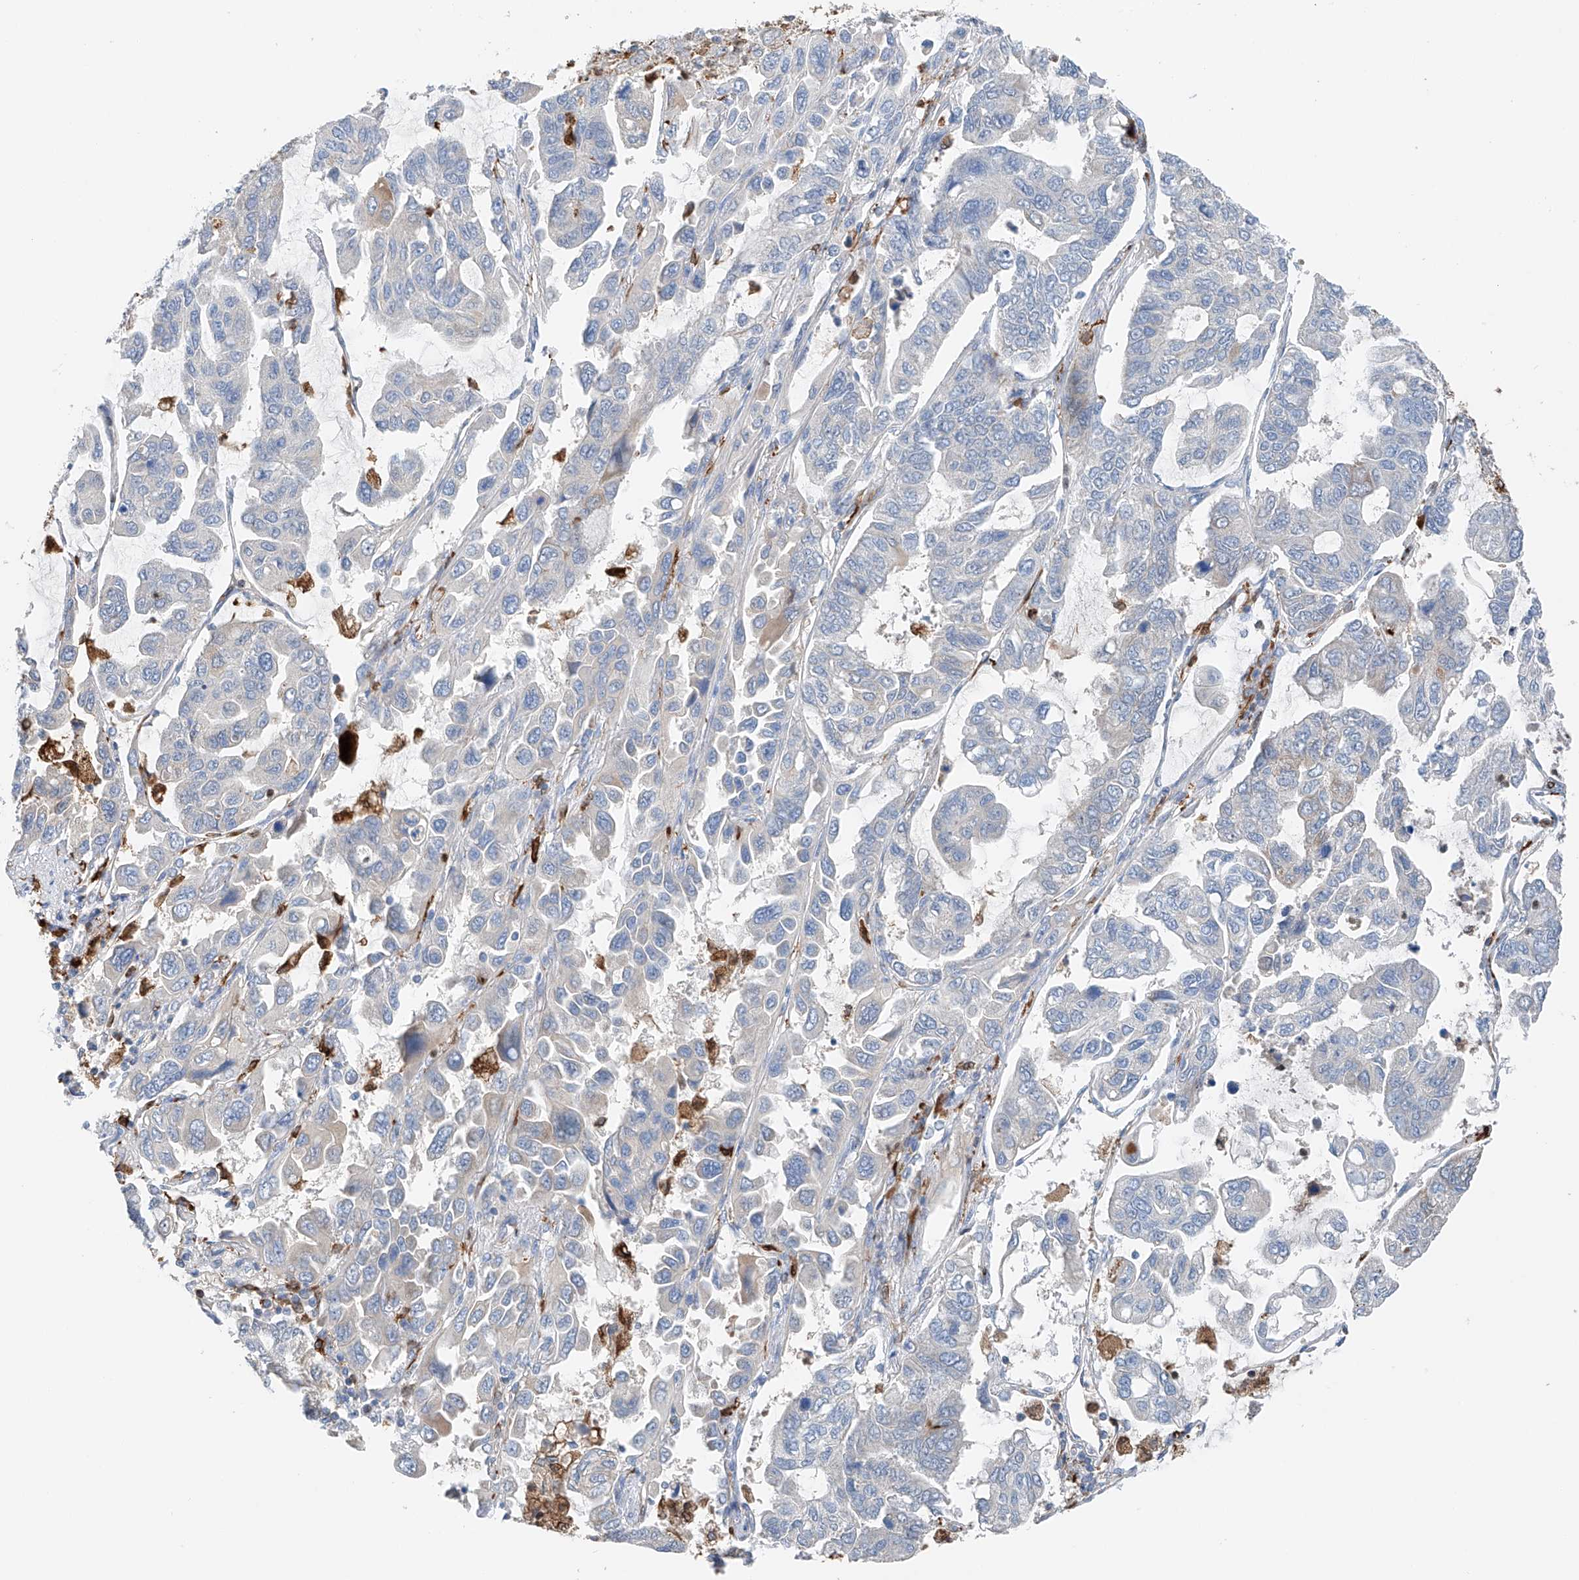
{"staining": {"intensity": "moderate", "quantity": "<25%", "location": "cytoplasmic/membranous"}, "tissue": "lung cancer", "cell_type": "Tumor cells", "image_type": "cancer", "snomed": [{"axis": "morphology", "description": "Adenocarcinoma, NOS"}, {"axis": "topography", "description": "Lung"}], "caption": "Tumor cells show low levels of moderate cytoplasmic/membranous staining in about <25% of cells in human lung cancer (adenocarcinoma).", "gene": "TBXAS1", "patient": {"sex": "male", "age": 64}}